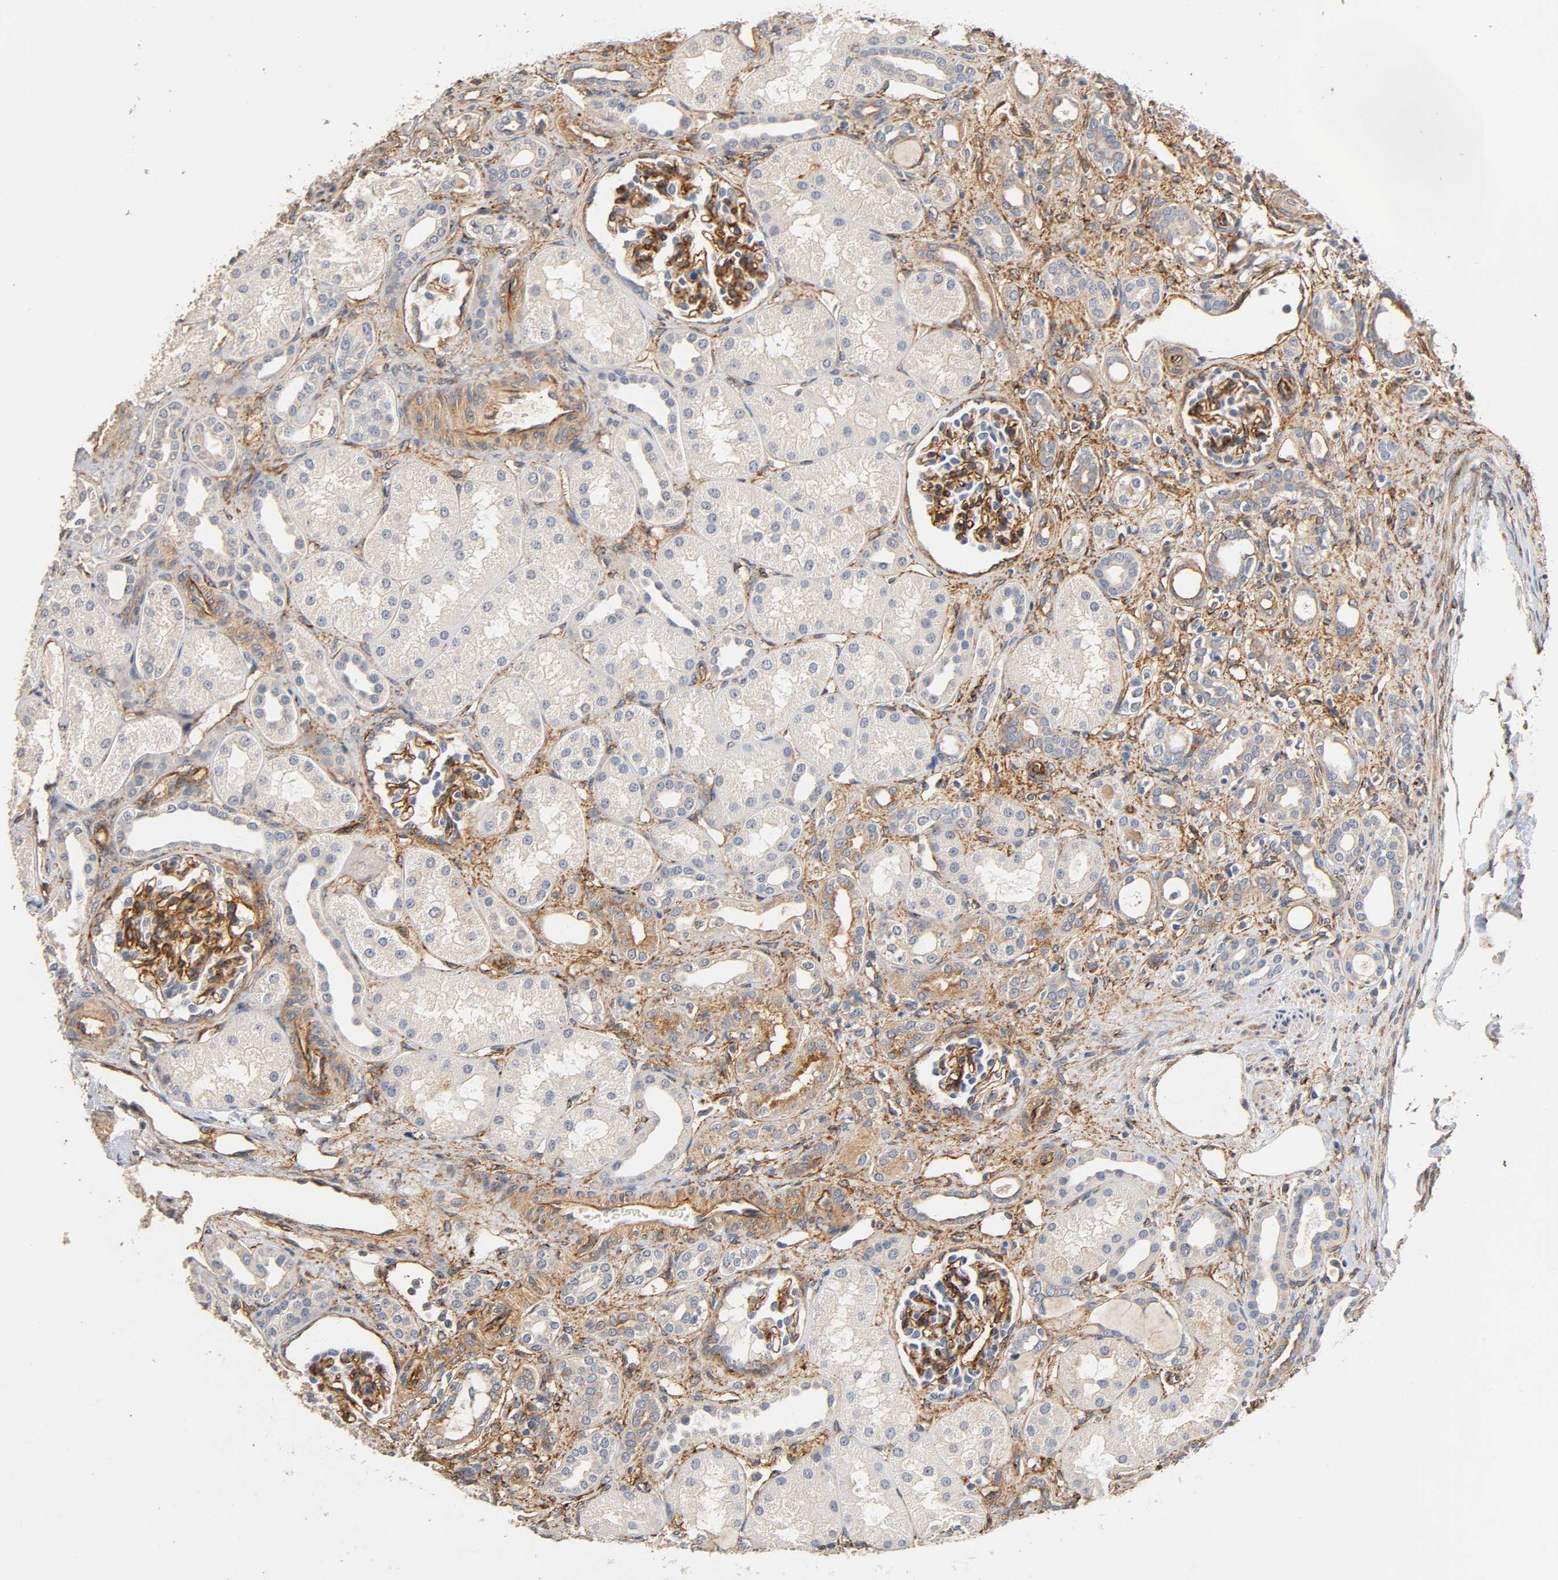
{"staining": {"intensity": "strong", "quantity": ">75%", "location": "cytoplasmic/membranous"}, "tissue": "kidney", "cell_type": "Cells in glomeruli", "image_type": "normal", "snomed": [{"axis": "morphology", "description": "Normal tissue, NOS"}, {"axis": "topography", "description": "Kidney"}], "caption": "Immunohistochemistry (IHC) image of normal human kidney stained for a protein (brown), which displays high levels of strong cytoplasmic/membranous expression in about >75% of cells in glomeruli.", "gene": "IFITM2", "patient": {"sex": "male", "age": 7}}